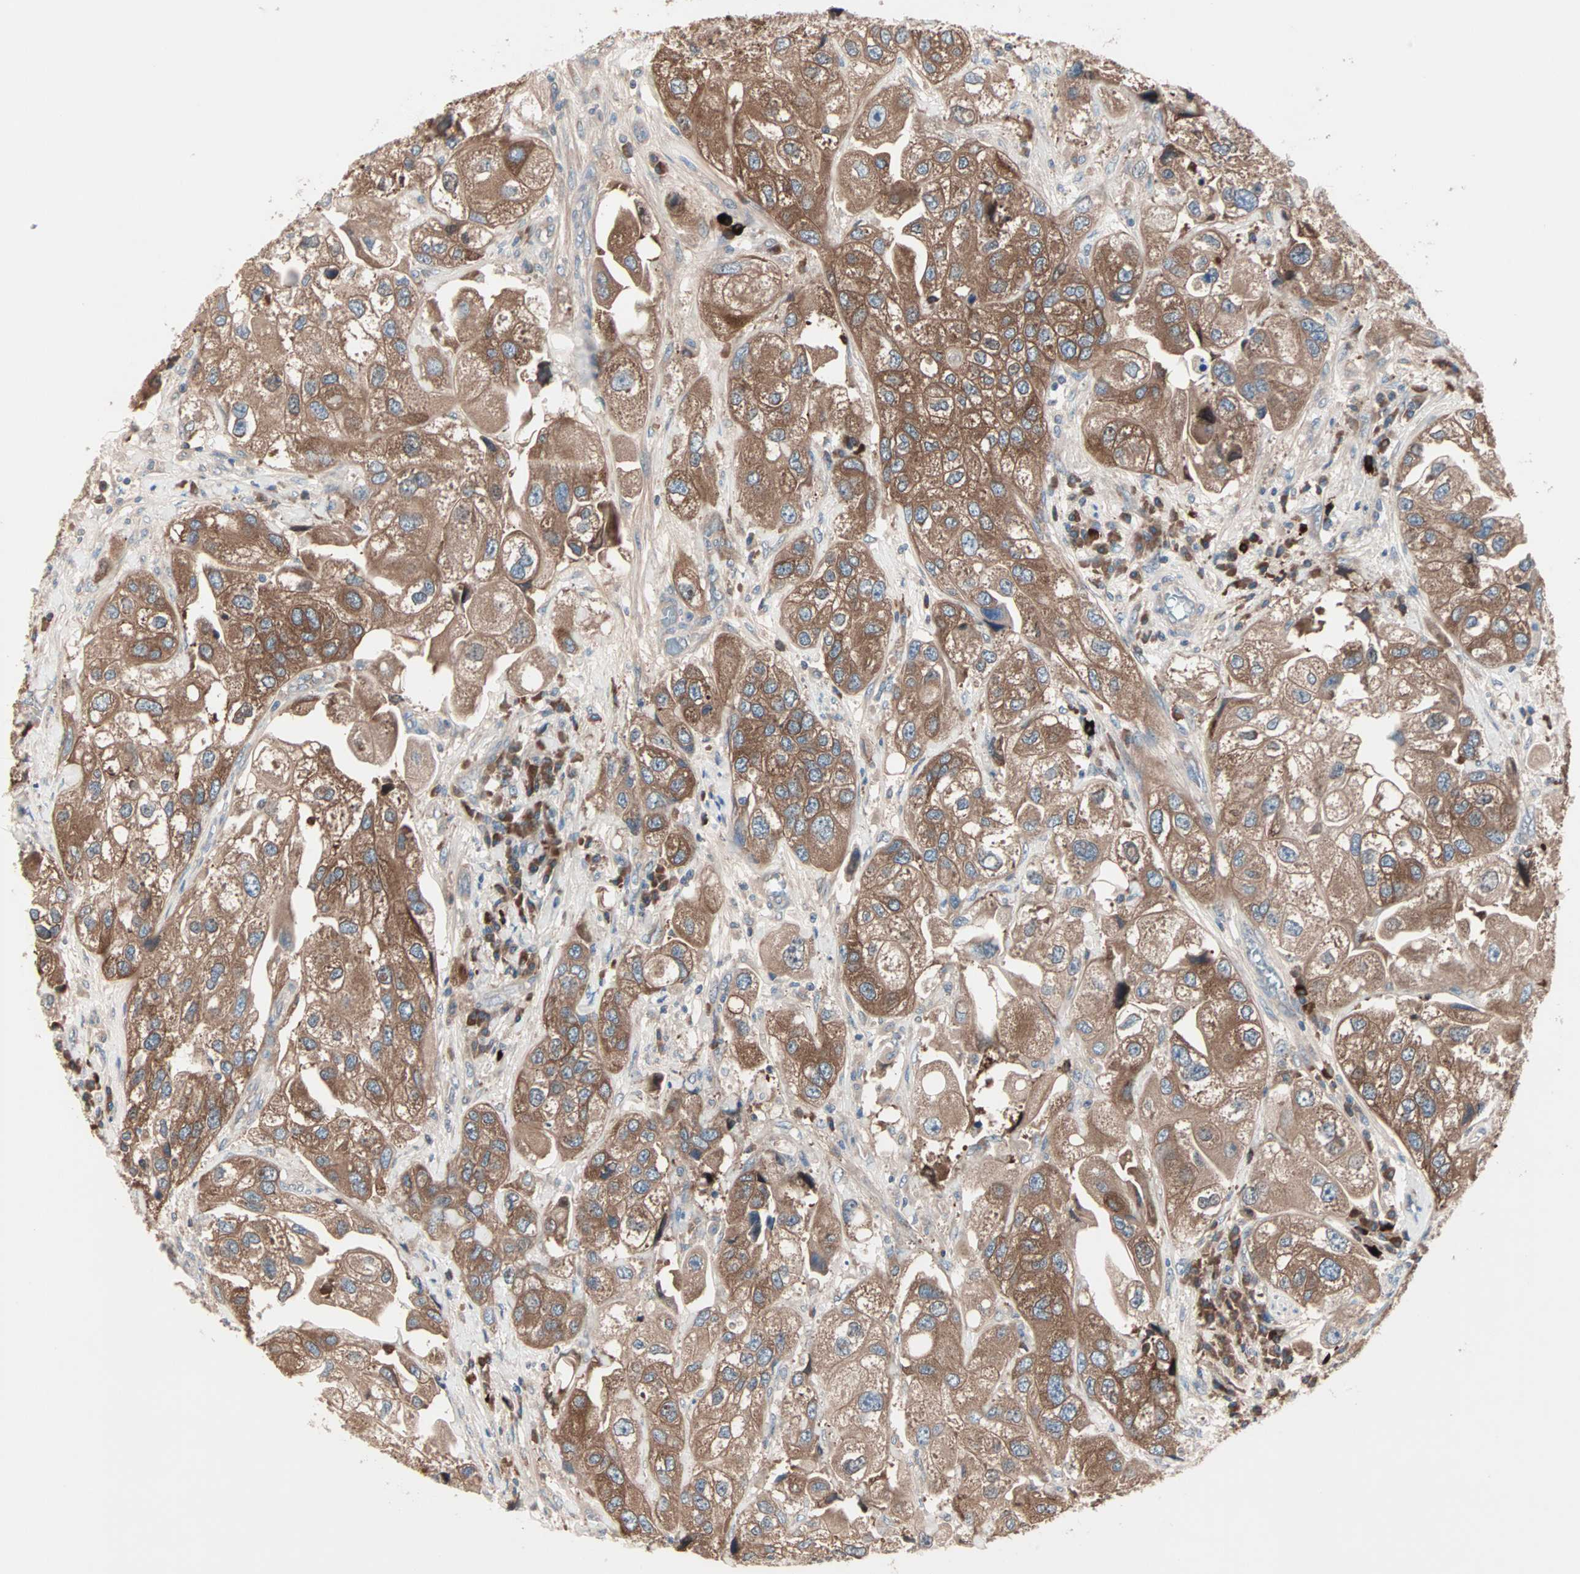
{"staining": {"intensity": "strong", "quantity": ">75%", "location": "cytoplasmic/membranous"}, "tissue": "urothelial cancer", "cell_type": "Tumor cells", "image_type": "cancer", "snomed": [{"axis": "morphology", "description": "Urothelial carcinoma, High grade"}, {"axis": "topography", "description": "Urinary bladder"}], "caption": "Immunohistochemistry image of urothelial cancer stained for a protein (brown), which exhibits high levels of strong cytoplasmic/membranous staining in about >75% of tumor cells.", "gene": "CAD", "patient": {"sex": "female", "age": 64}}